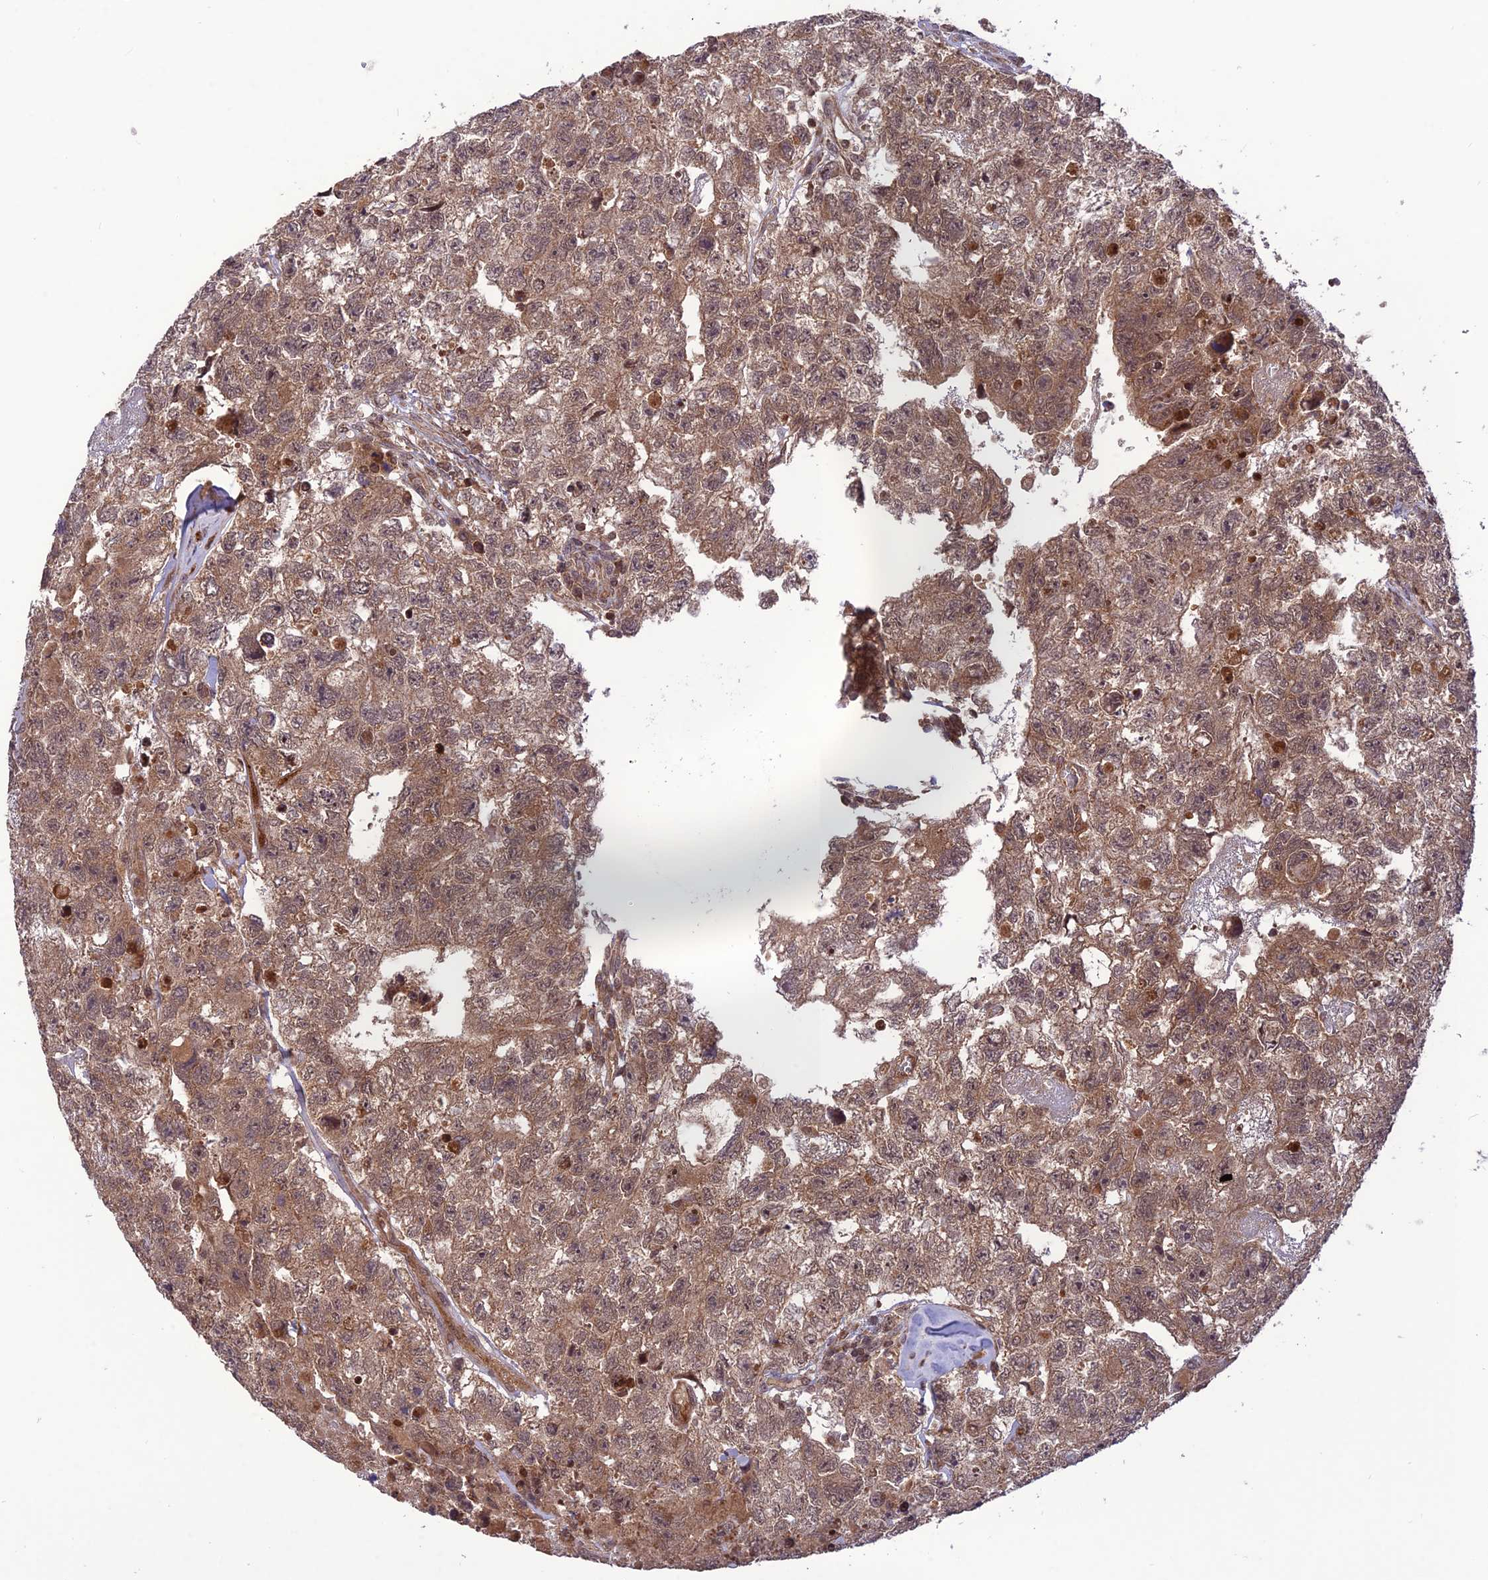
{"staining": {"intensity": "moderate", "quantity": "25%-75%", "location": "cytoplasmic/membranous,nuclear"}, "tissue": "testis cancer", "cell_type": "Tumor cells", "image_type": "cancer", "snomed": [{"axis": "morphology", "description": "Carcinoma, Embryonal, NOS"}, {"axis": "topography", "description": "Testis"}], "caption": "The micrograph exhibits a brown stain indicating the presence of a protein in the cytoplasmic/membranous and nuclear of tumor cells in testis cancer.", "gene": "NDUFC1", "patient": {"sex": "male", "age": 26}}